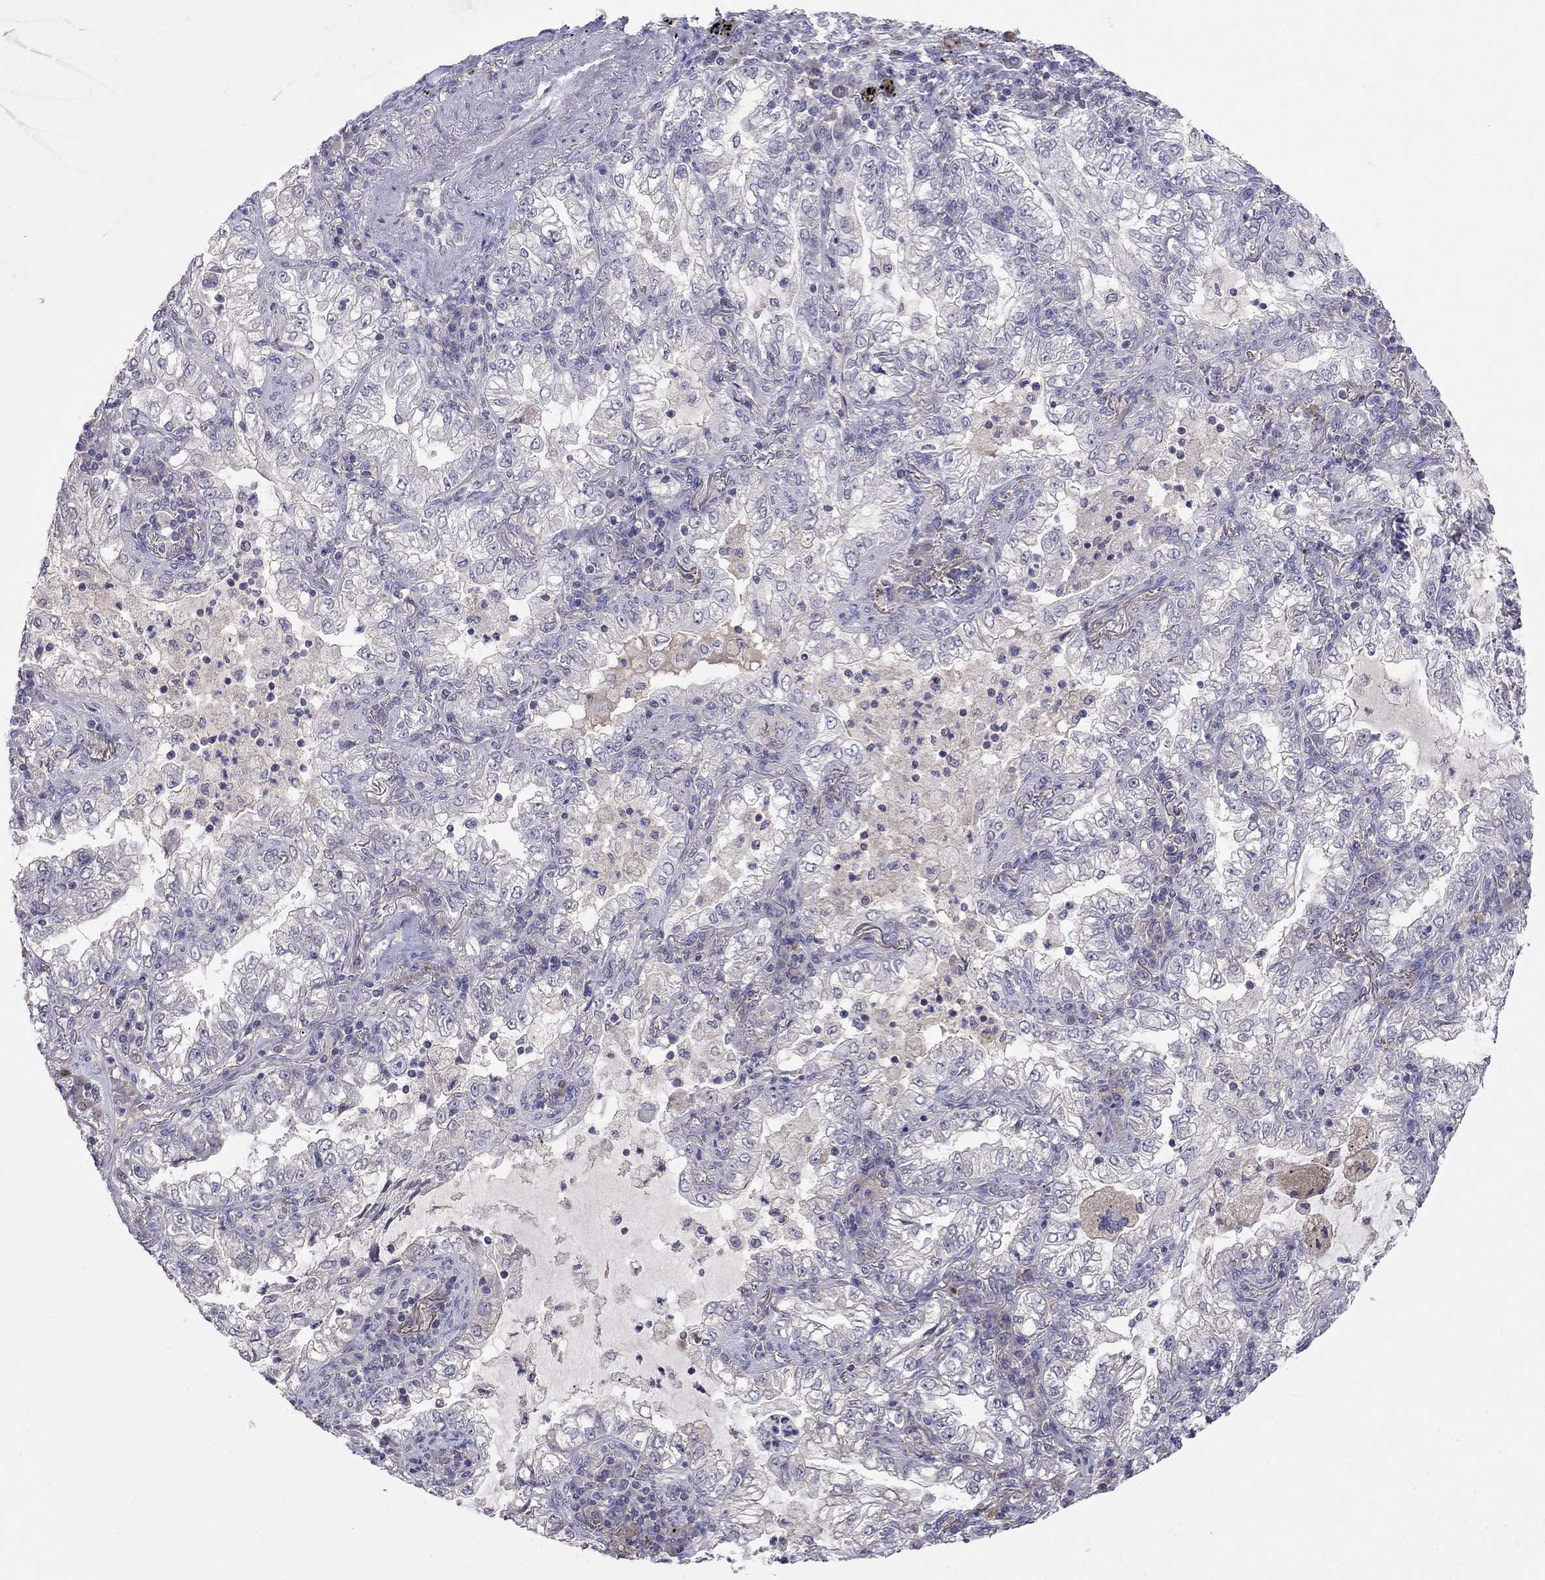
{"staining": {"intensity": "negative", "quantity": "none", "location": "none"}, "tissue": "lung cancer", "cell_type": "Tumor cells", "image_type": "cancer", "snomed": [{"axis": "morphology", "description": "Adenocarcinoma, NOS"}, {"axis": "topography", "description": "Lung"}], "caption": "A histopathology image of human adenocarcinoma (lung) is negative for staining in tumor cells.", "gene": "RTP5", "patient": {"sex": "female", "age": 73}}